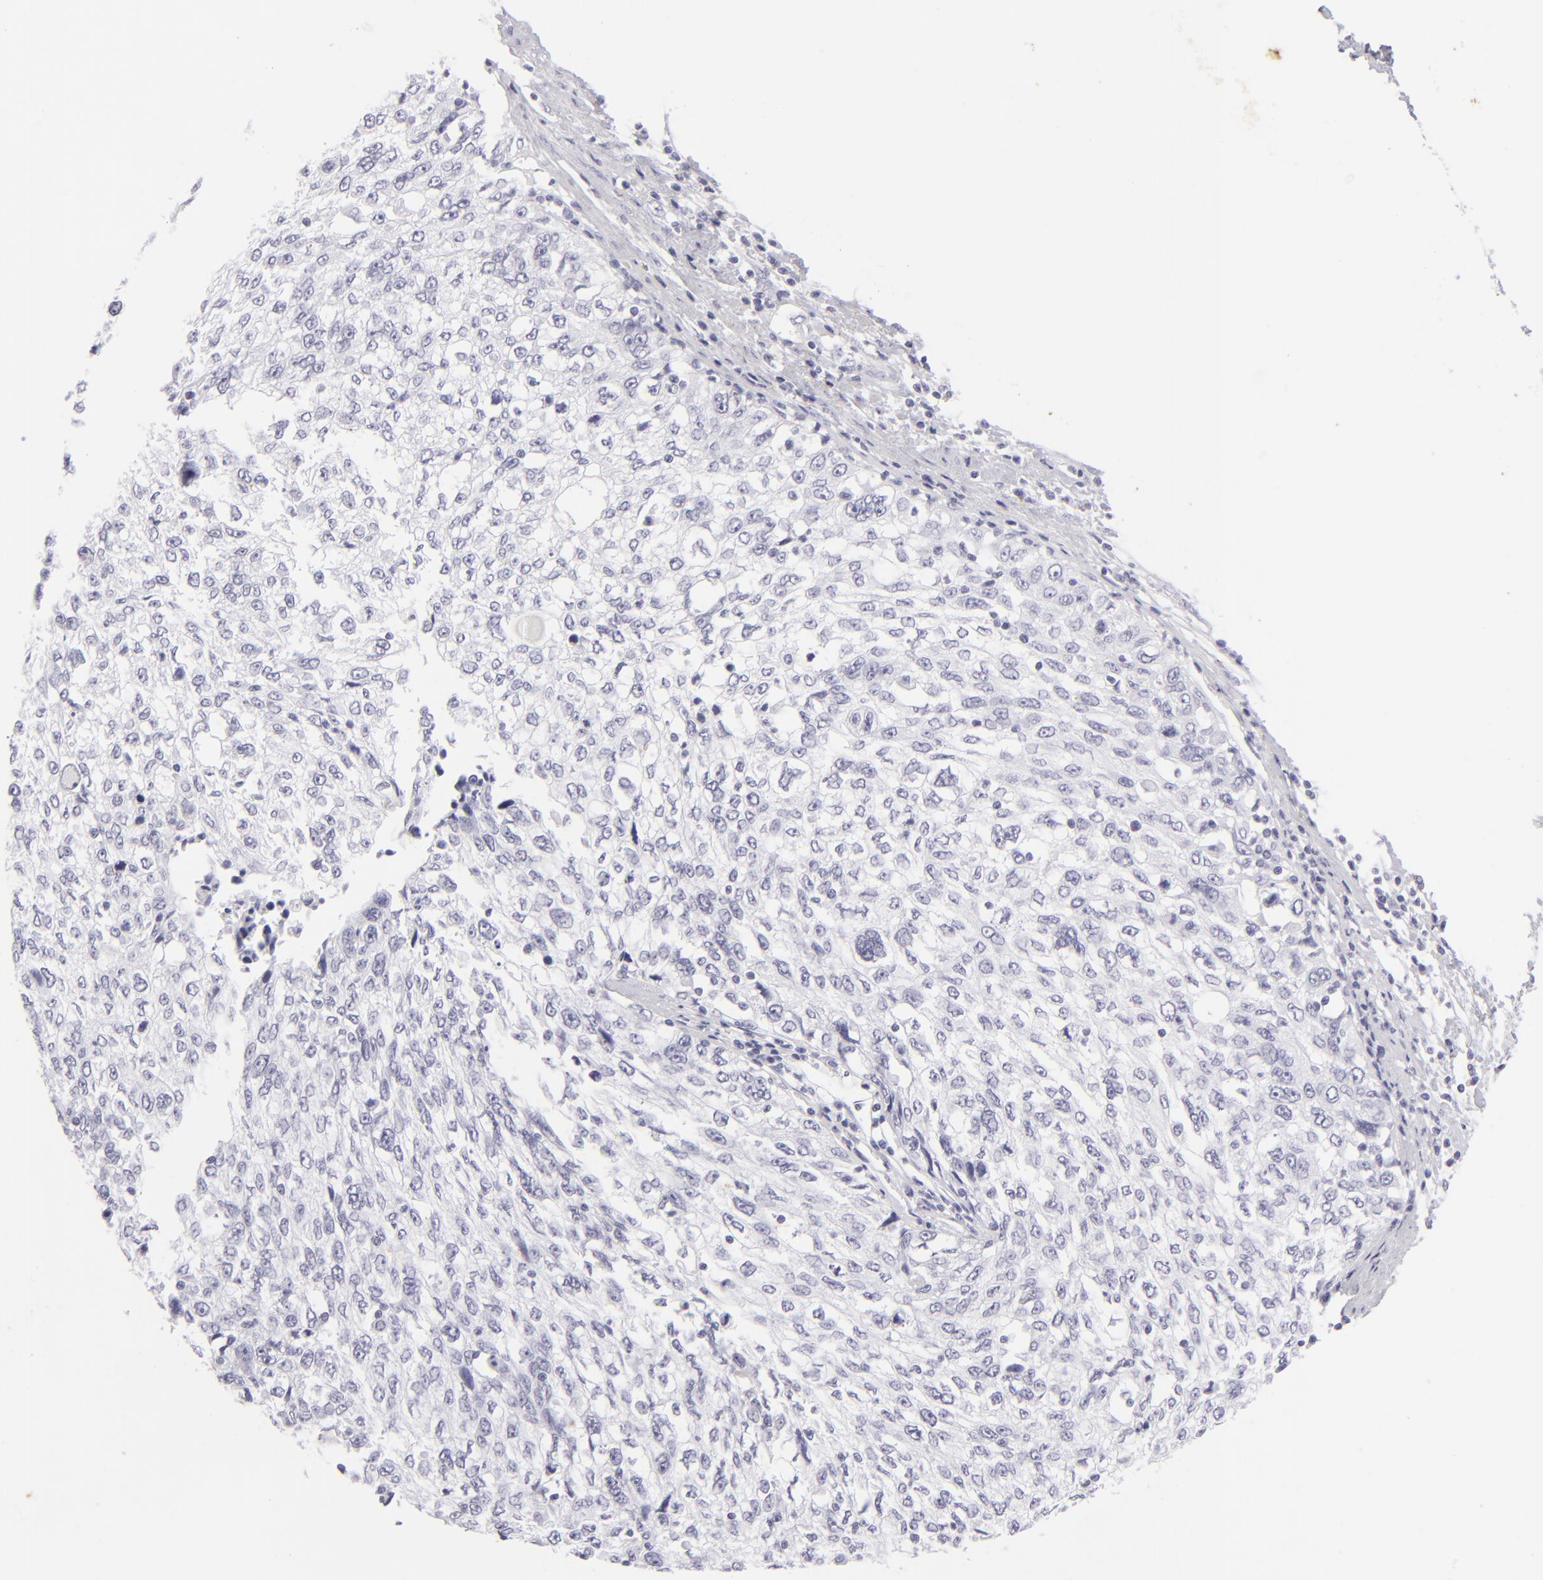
{"staining": {"intensity": "negative", "quantity": "none", "location": "none"}, "tissue": "cervical cancer", "cell_type": "Tumor cells", "image_type": "cancer", "snomed": [{"axis": "morphology", "description": "Squamous cell carcinoma, NOS"}, {"axis": "topography", "description": "Cervix"}], "caption": "A high-resolution histopathology image shows IHC staining of cervical cancer (squamous cell carcinoma), which shows no significant staining in tumor cells.", "gene": "KRT1", "patient": {"sex": "female", "age": 57}}